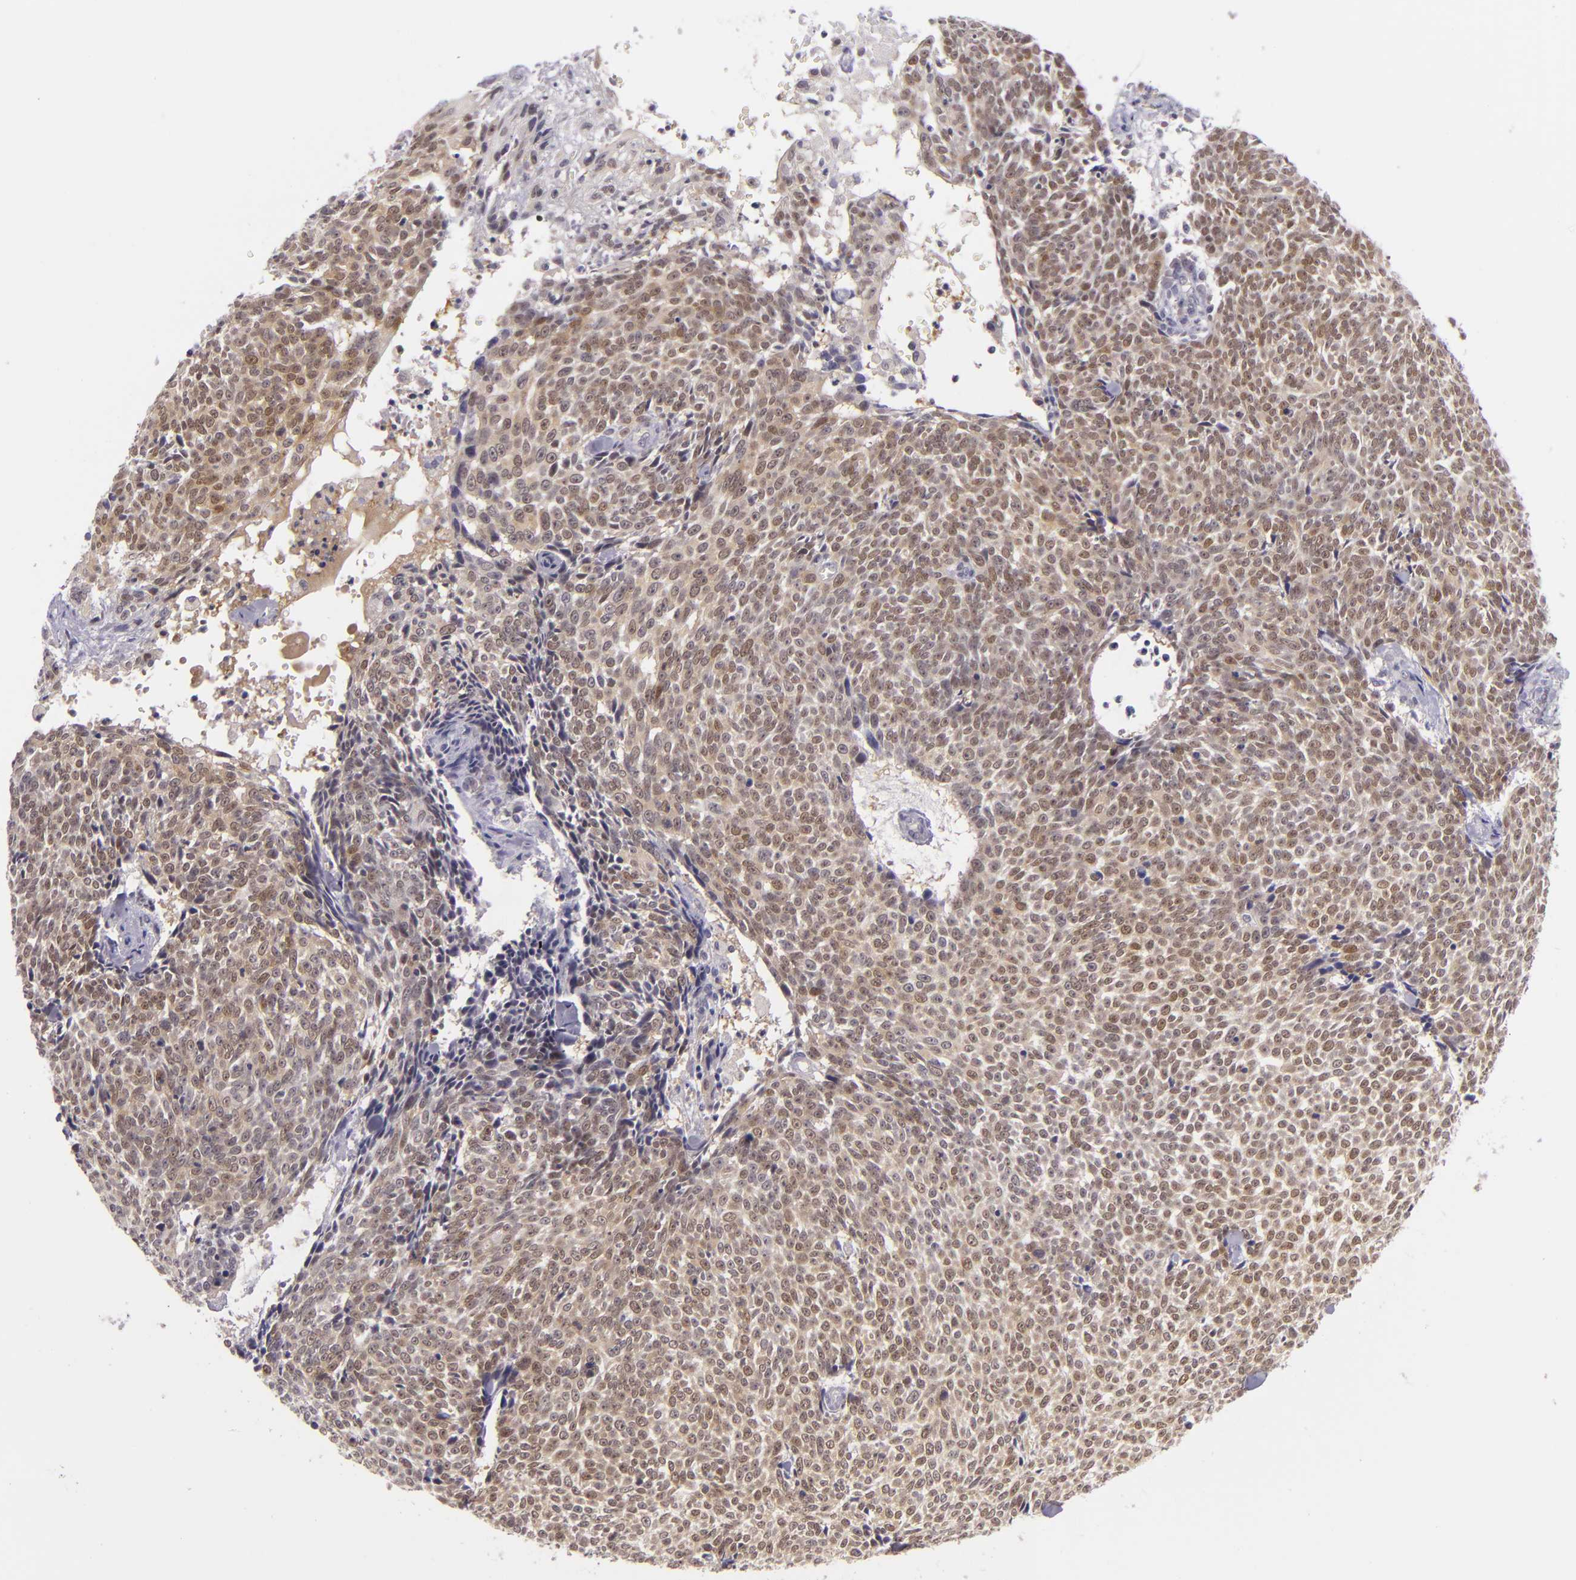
{"staining": {"intensity": "weak", "quantity": "25%-75%", "location": "cytoplasmic/membranous"}, "tissue": "skin cancer", "cell_type": "Tumor cells", "image_type": "cancer", "snomed": [{"axis": "morphology", "description": "Basal cell carcinoma"}, {"axis": "topography", "description": "Skin"}], "caption": "This photomicrograph shows immunohistochemistry (IHC) staining of skin basal cell carcinoma, with low weak cytoplasmic/membranous positivity in approximately 25%-75% of tumor cells.", "gene": "CSE1L", "patient": {"sex": "female", "age": 89}}